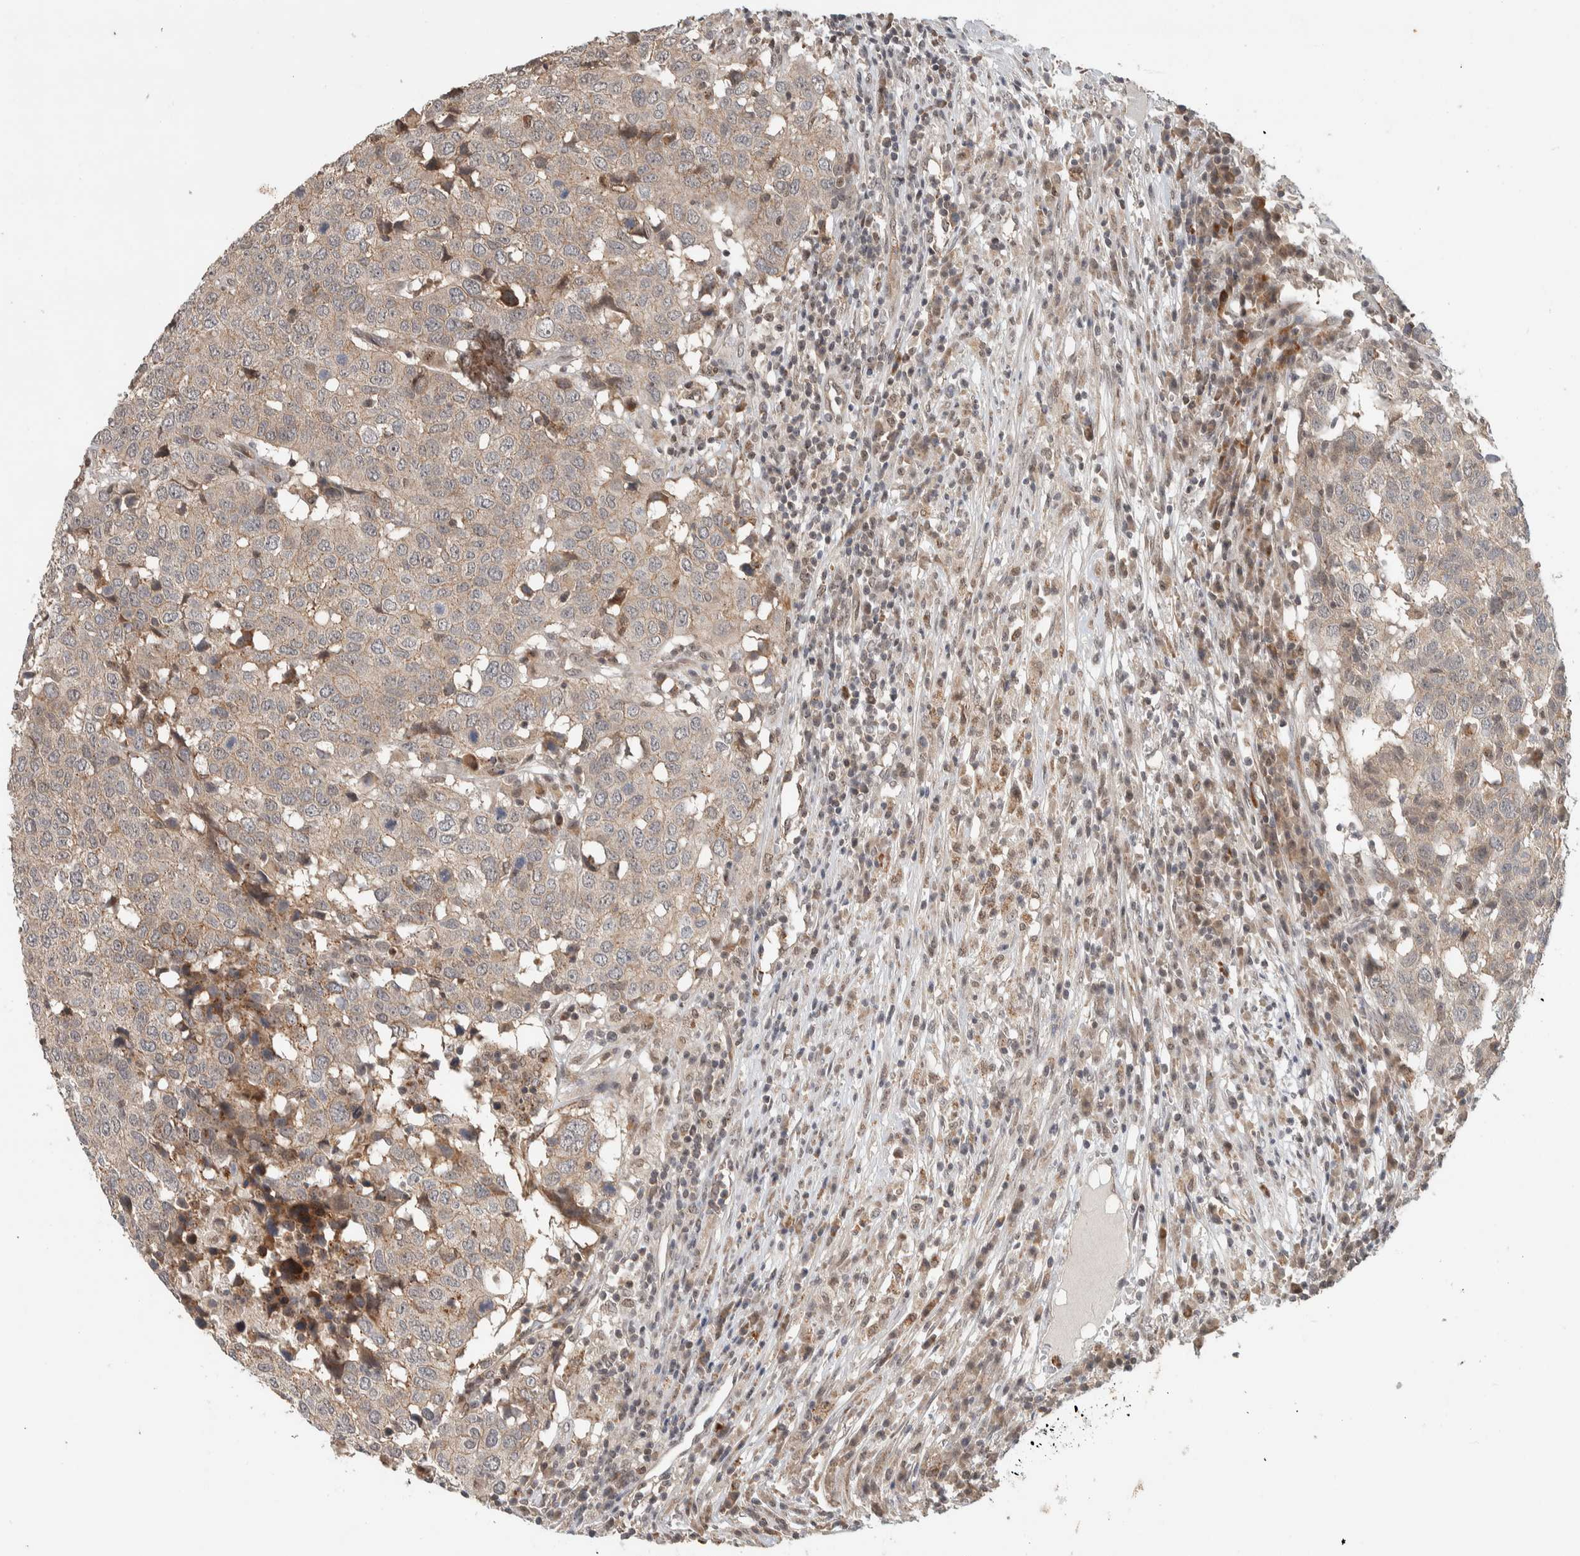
{"staining": {"intensity": "weak", "quantity": "<25%", "location": "cytoplasmic/membranous"}, "tissue": "head and neck cancer", "cell_type": "Tumor cells", "image_type": "cancer", "snomed": [{"axis": "morphology", "description": "Squamous cell carcinoma, NOS"}, {"axis": "topography", "description": "Head-Neck"}], "caption": "Tumor cells show no significant positivity in head and neck cancer.", "gene": "DEPTOR", "patient": {"sex": "male", "age": 66}}